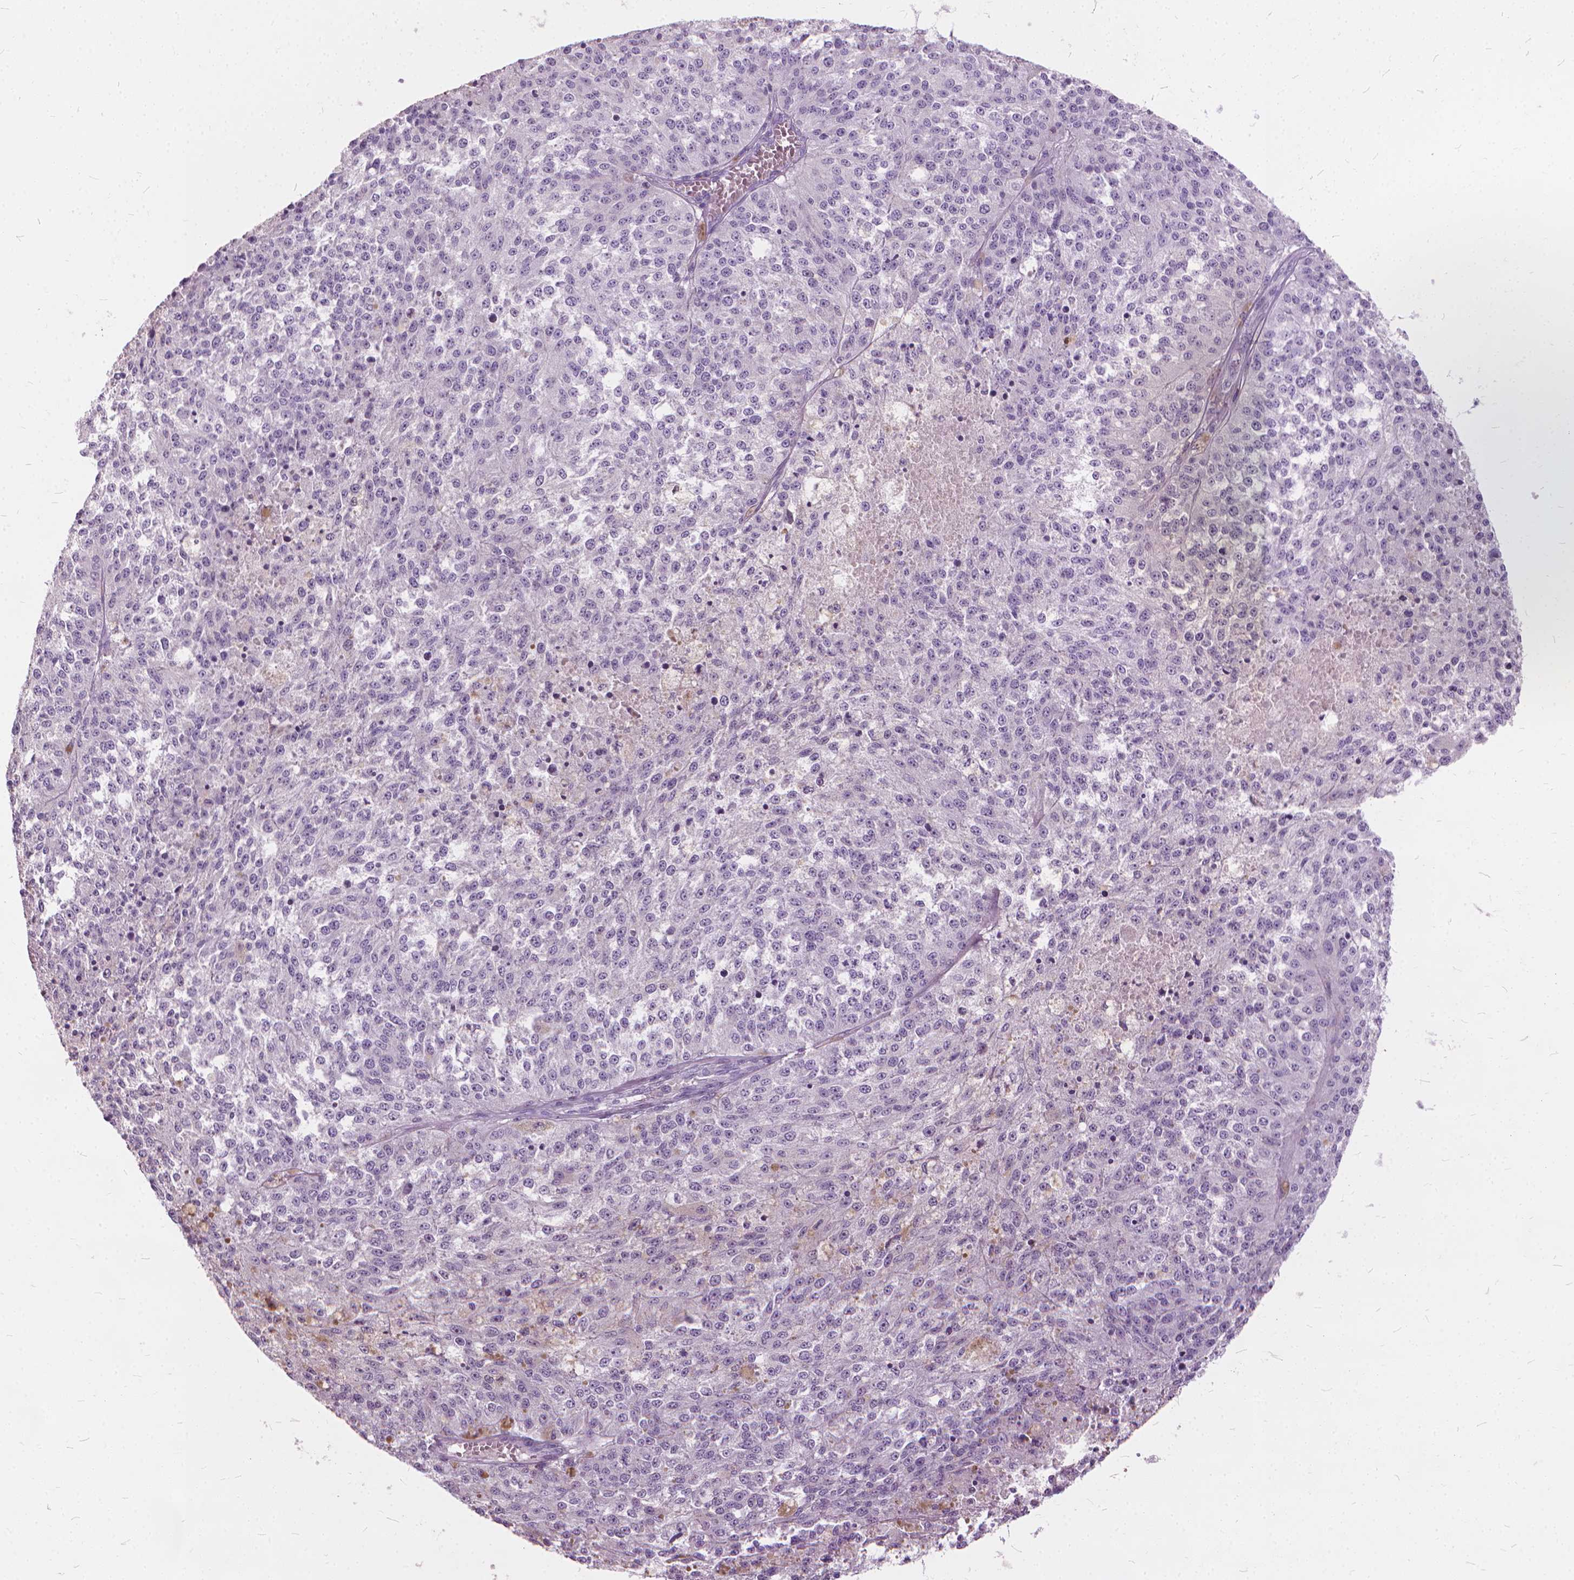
{"staining": {"intensity": "negative", "quantity": "none", "location": "none"}, "tissue": "melanoma", "cell_type": "Tumor cells", "image_type": "cancer", "snomed": [{"axis": "morphology", "description": "Malignant melanoma, Metastatic site"}, {"axis": "topography", "description": "Lymph node"}], "caption": "This is an immunohistochemistry (IHC) photomicrograph of melanoma. There is no positivity in tumor cells.", "gene": "DNM1", "patient": {"sex": "female", "age": 64}}